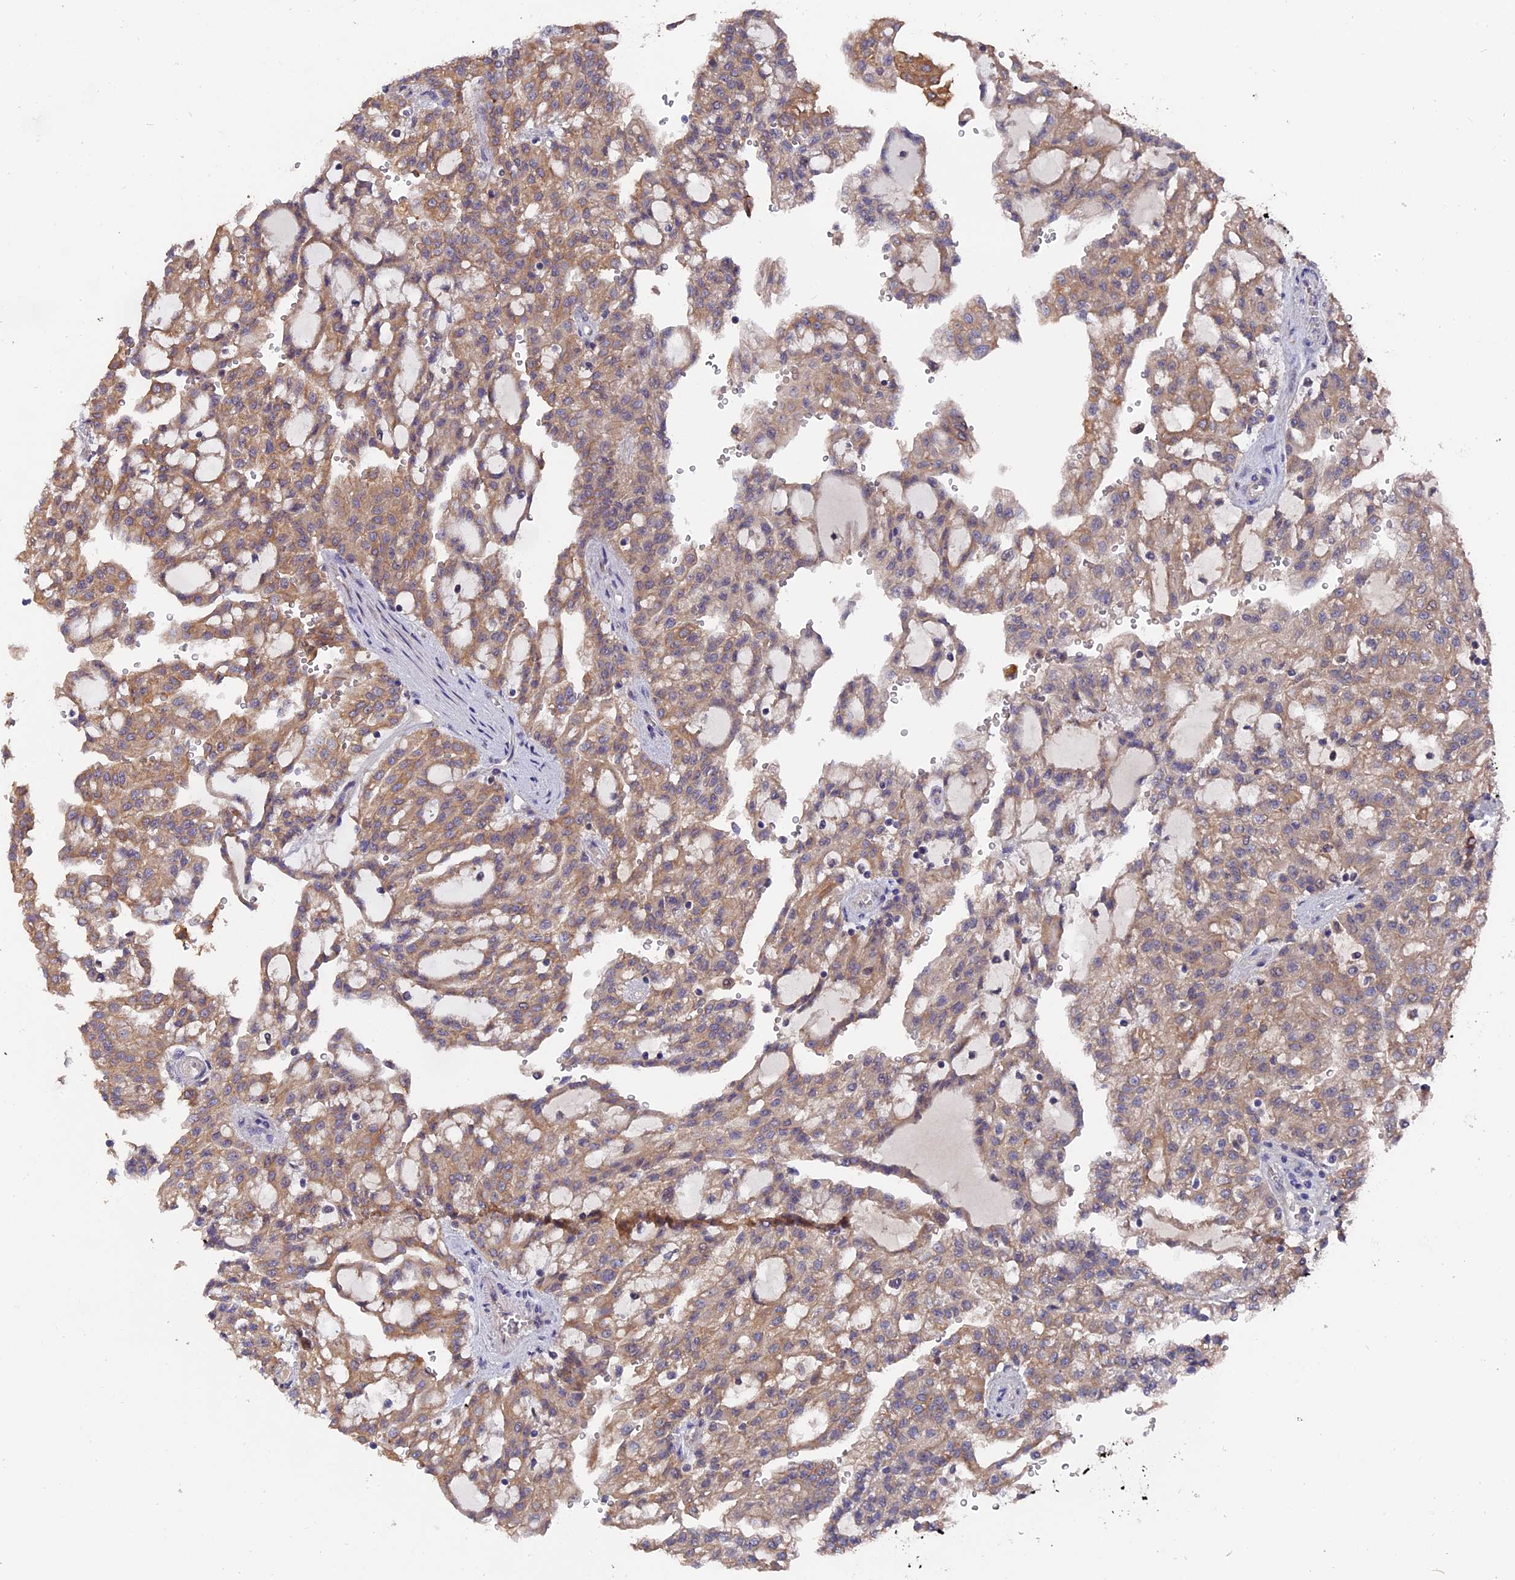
{"staining": {"intensity": "moderate", "quantity": "25%-75%", "location": "cytoplasmic/membranous"}, "tissue": "renal cancer", "cell_type": "Tumor cells", "image_type": "cancer", "snomed": [{"axis": "morphology", "description": "Adenocarcinoma, NOS"}, {"axis": "topography", "description": "Kidney"}], "caption": "This photomicrograph reveals renal cancer (adenocarcinoma) stained with immunohistochemistry (IHC) to label a protein in brown. The cytoplasmic/membranous of tumor cells show moderate positivity for the protein. Nuclei are counter-stained blue.", "gene": "ZCCHC2", "patient": {"sex": "male", "age": 63}}